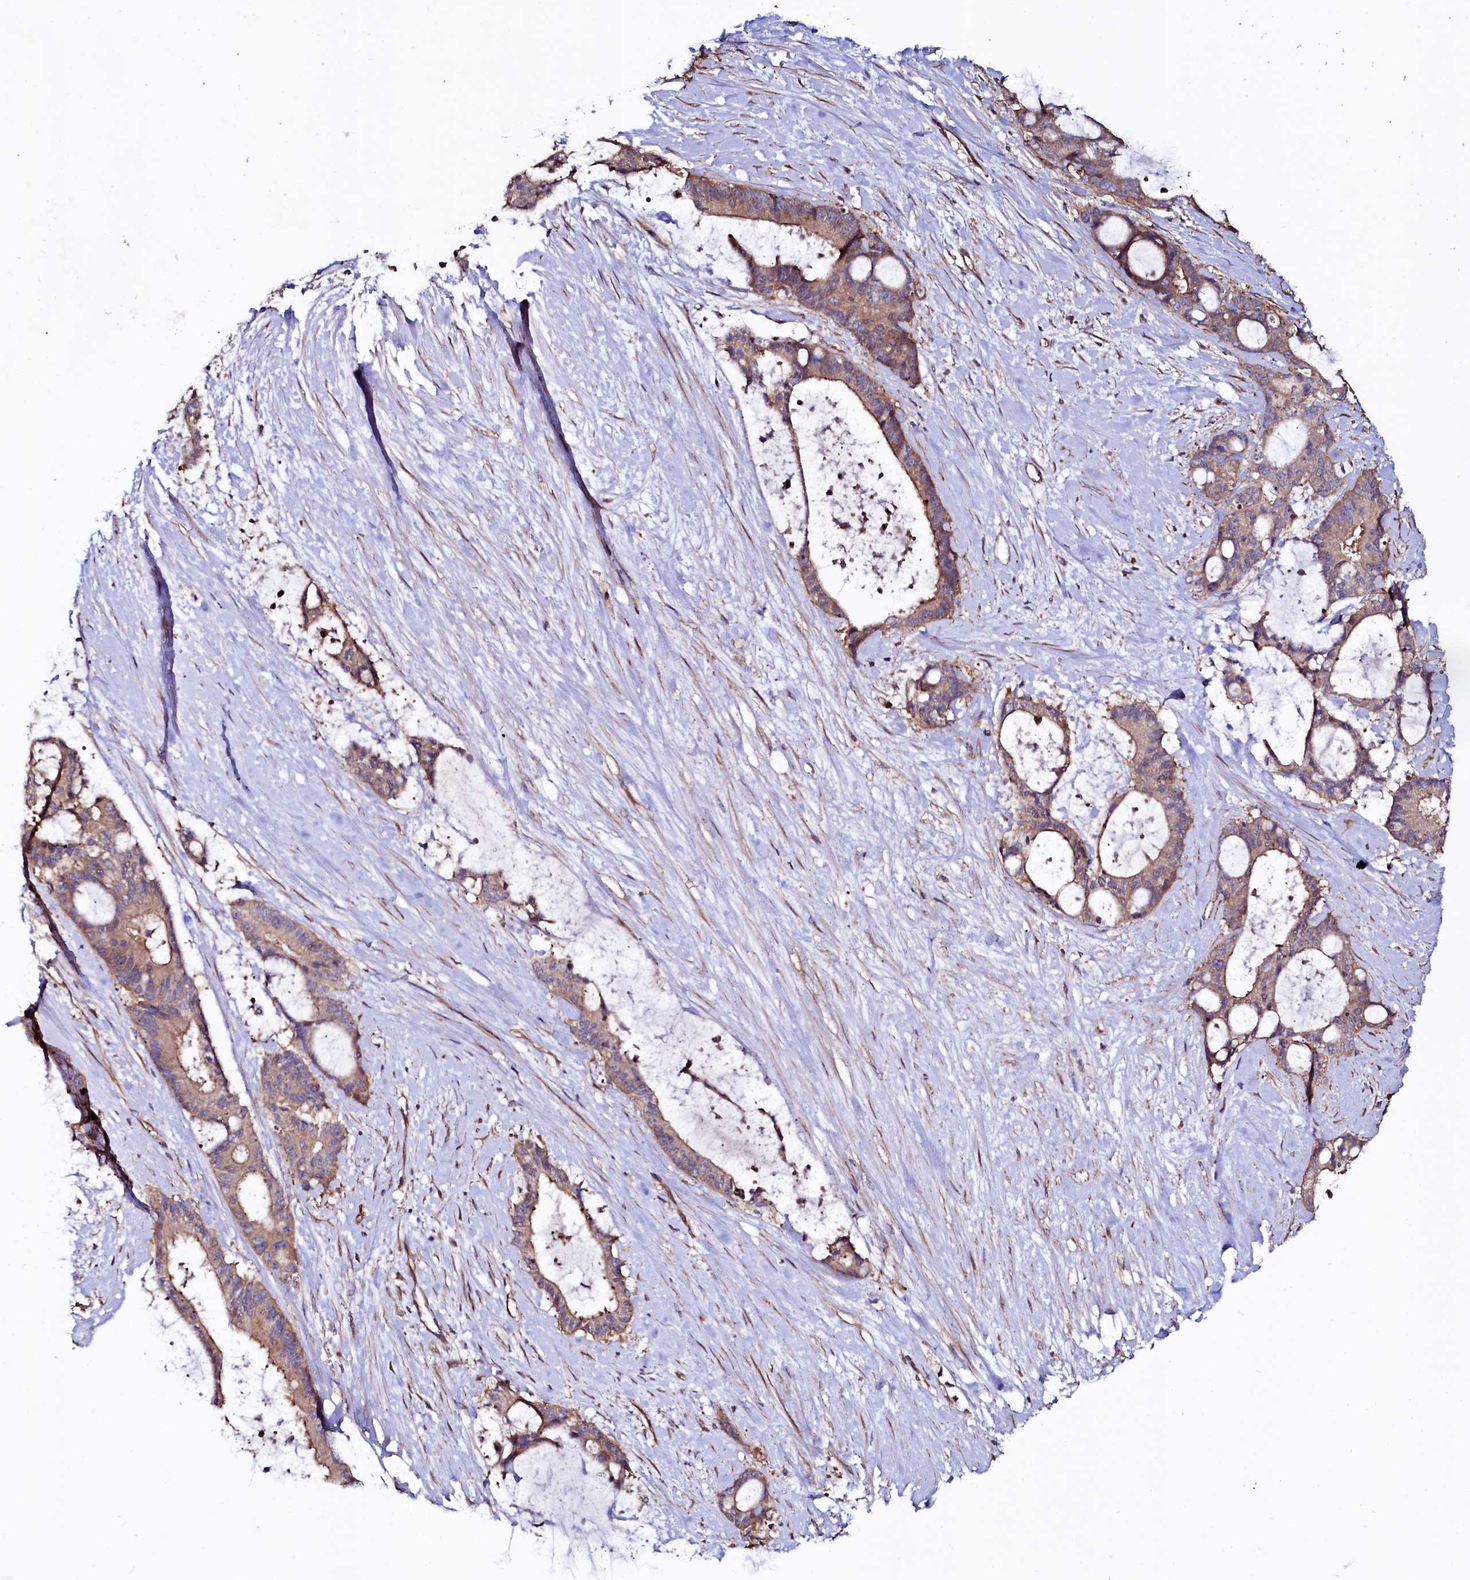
{"staining": {"intensity": "moderate", "quantity": ">75%", "location": "cytoplasmic/membranous"}, "tissue": "liver cancer", "cell_type": "Tumor cells", "image_type": "cancer", "snomed": [{"axis": "morphology", "description": "Normal tissue, NOS"}, {"axis": "morphology", "description": "Cholangiocarcinoma"}, {"axis": "topography", "description": "Liver"}, {"axis": "topography", "description": "Peripheral nerve tissue"}], "caption": "There is medium levels of moderate cytoplasmic/membranous staining in tumor cells of cholangiocarcinoma (liver), as demonstrated by immunohistochemical staining (brown color).", "gene": "USPL1", "patient": {"sex": "female", "age": 73}}